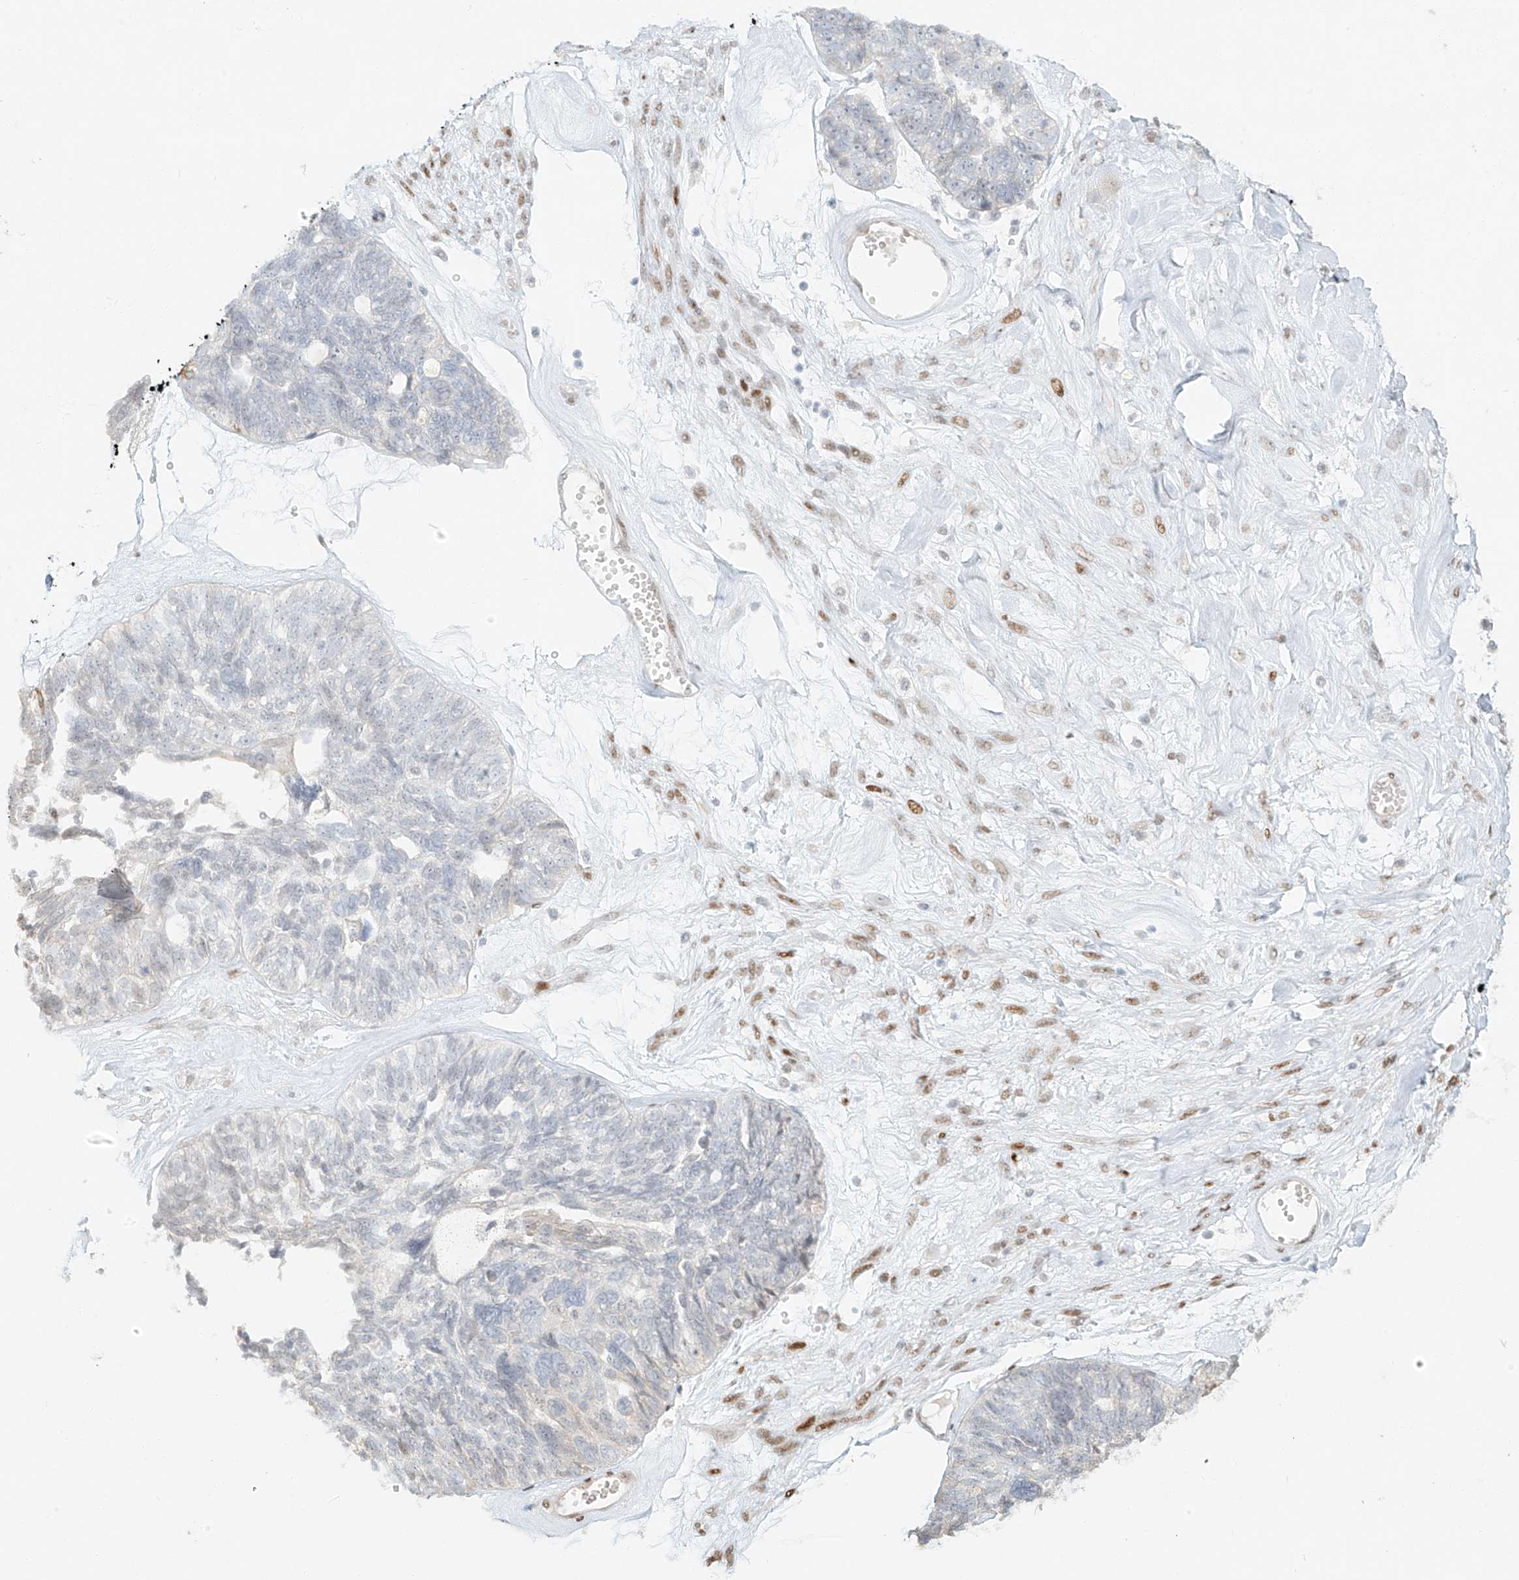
{"staining": {"intensity": "negative", "quantity": "none", "location": "none"}, "tissue": "ovarian cancer", "cell_type": "Tumor cells", "image_type": "cancer", "snomed": [{"axis": "morphology", "description": "Cystadenocarcinoma, serous, NOS"}, {"axis": "topography", "description": "Ovary"}], "caption": "This is an immunohistochemistry image of ovarian cancer. There is no expression in tumor cells.", "gene": "ZNF774", "patient": {"sex": "female", "age": 79}}